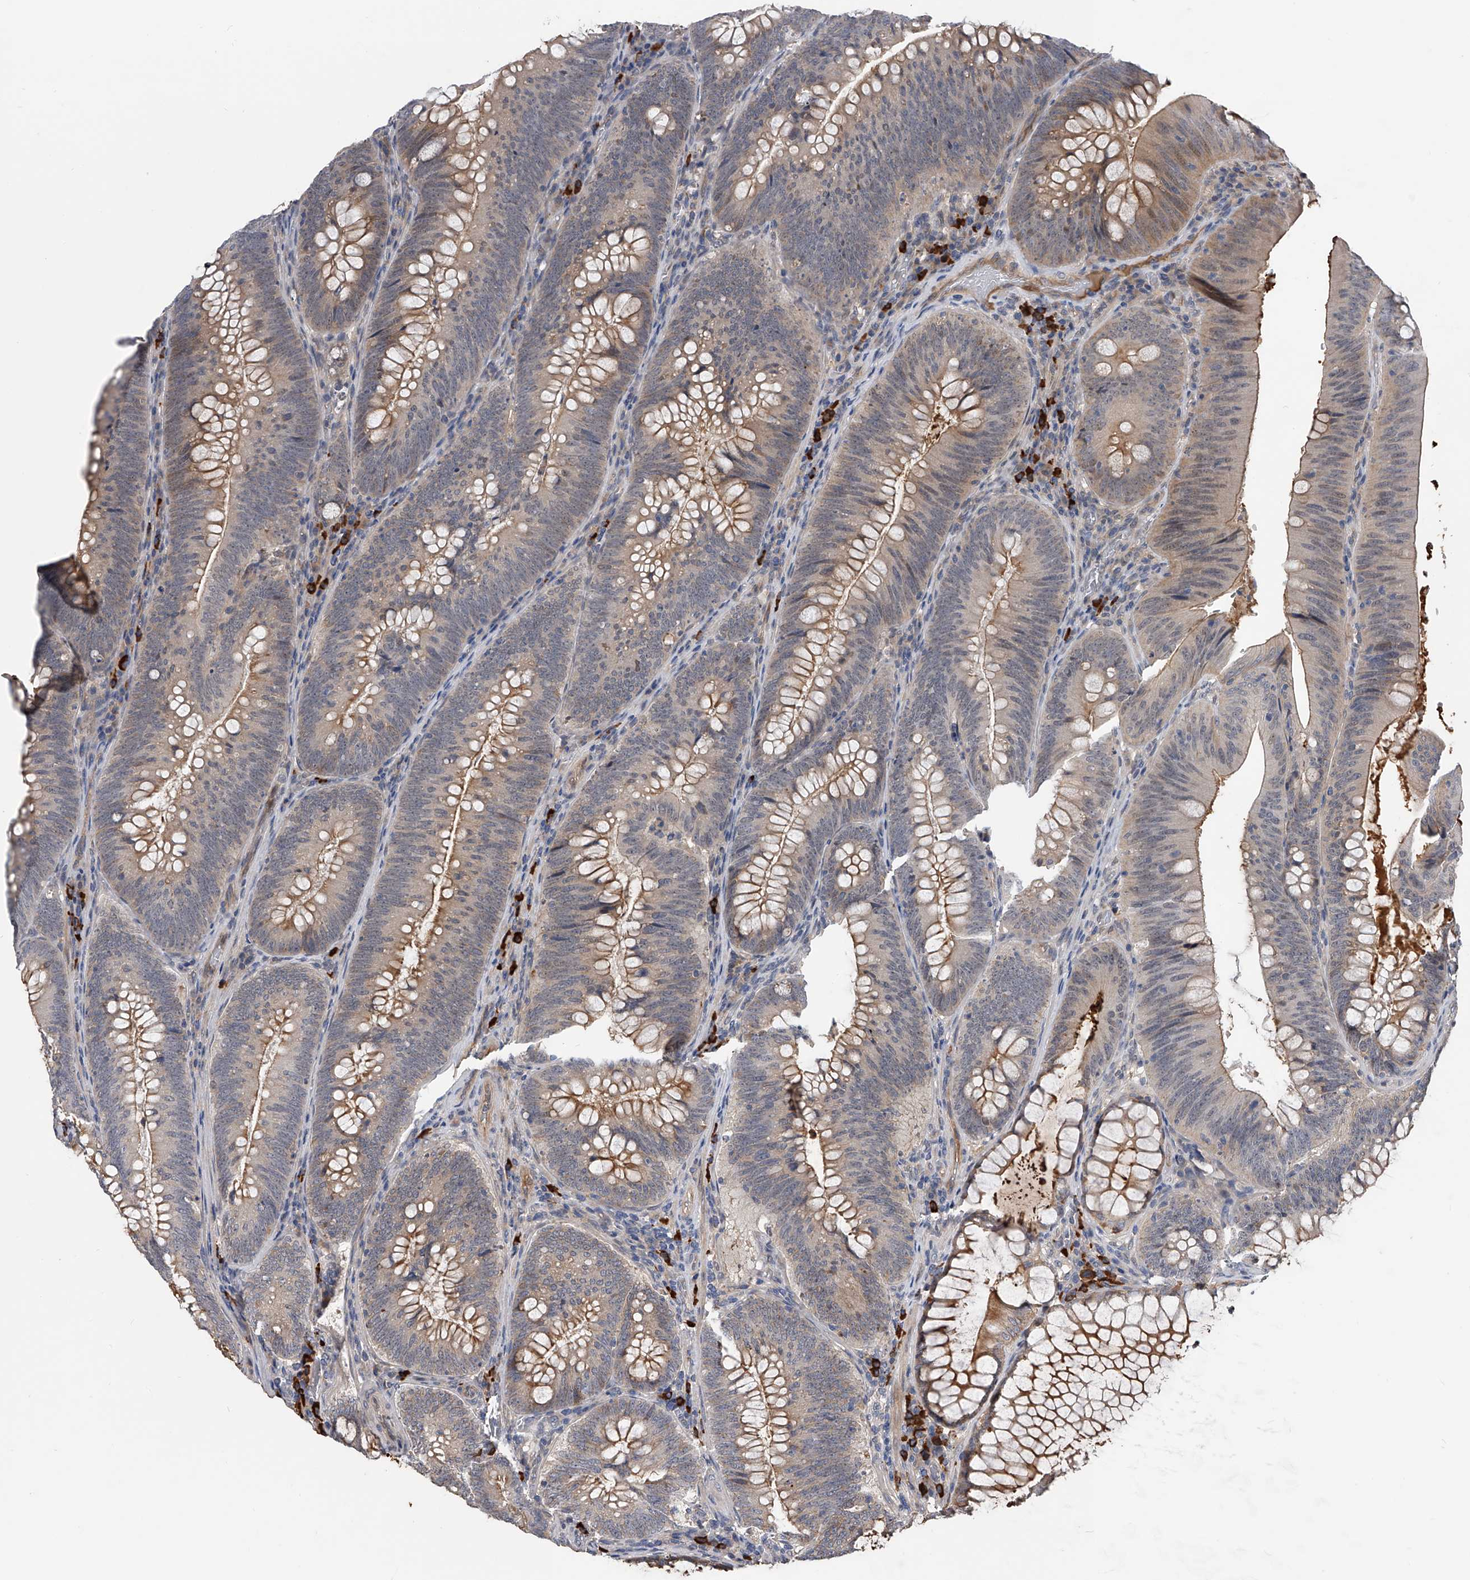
{"staining": {"intensity": "moderate", "quantity": "25%-75%", "location": "cytoplasmic/membranous"}, "tissue": "colorectal cancer", "cell_type": "Tumor cells", "image_type": "cancer", "snomed": [{"axis": "morphology", "description": "Normal tissue, NOS"}, {"axis": "topography", "description": "Colon"}], "caption": "Brown immunohistochemical staining in human colorectal cancer exhibits moderate cytoplasmic/membranous positivity in approximately 25%-75% of tumor cells. Immunohistochemistry (ihc) stains the protein in brown and the nuclei are stained blue.", "gene": "ZNF25", "patient": {"sex": "female", "age": 82}}